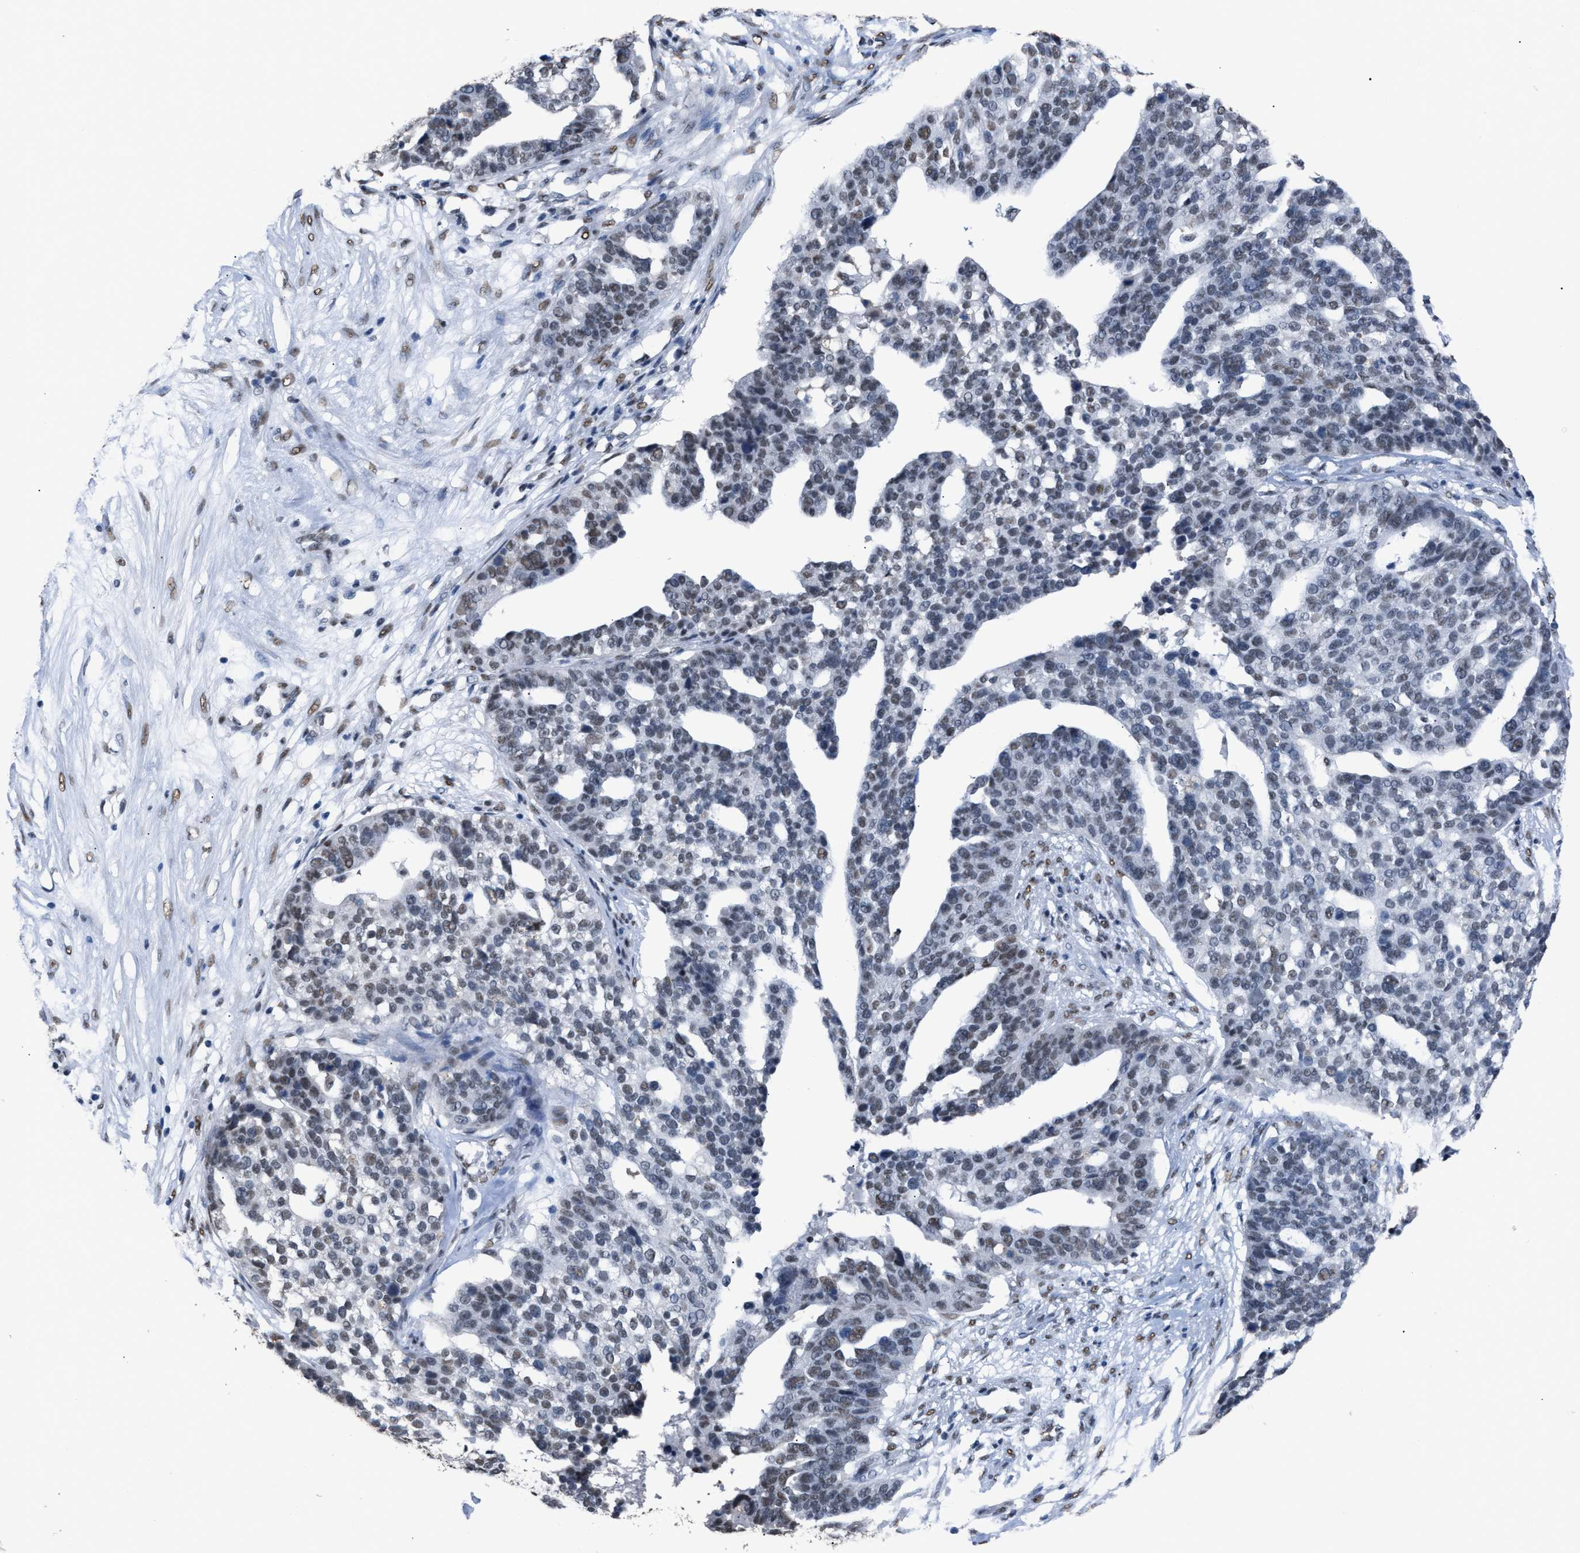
{"staining": {"intensity": "weak", "quantity": "<25%", "location": "nuclear"}, "tissue": "ovarian cancer", "cell_type": "Tumor cells", "image_type": "cancer", "snomed": [{"axis": "morphology", "description": "Cystadenocarcinoma, serous, NOS"}, {"axis": "topography", "description": "Ovary"}], "caption": "Tumor cells show no significant protein staining in ovarian serous cystadenocarcinoma.", "gene": "CCAR2", "patient": {"sex": "female", "age": 59}}